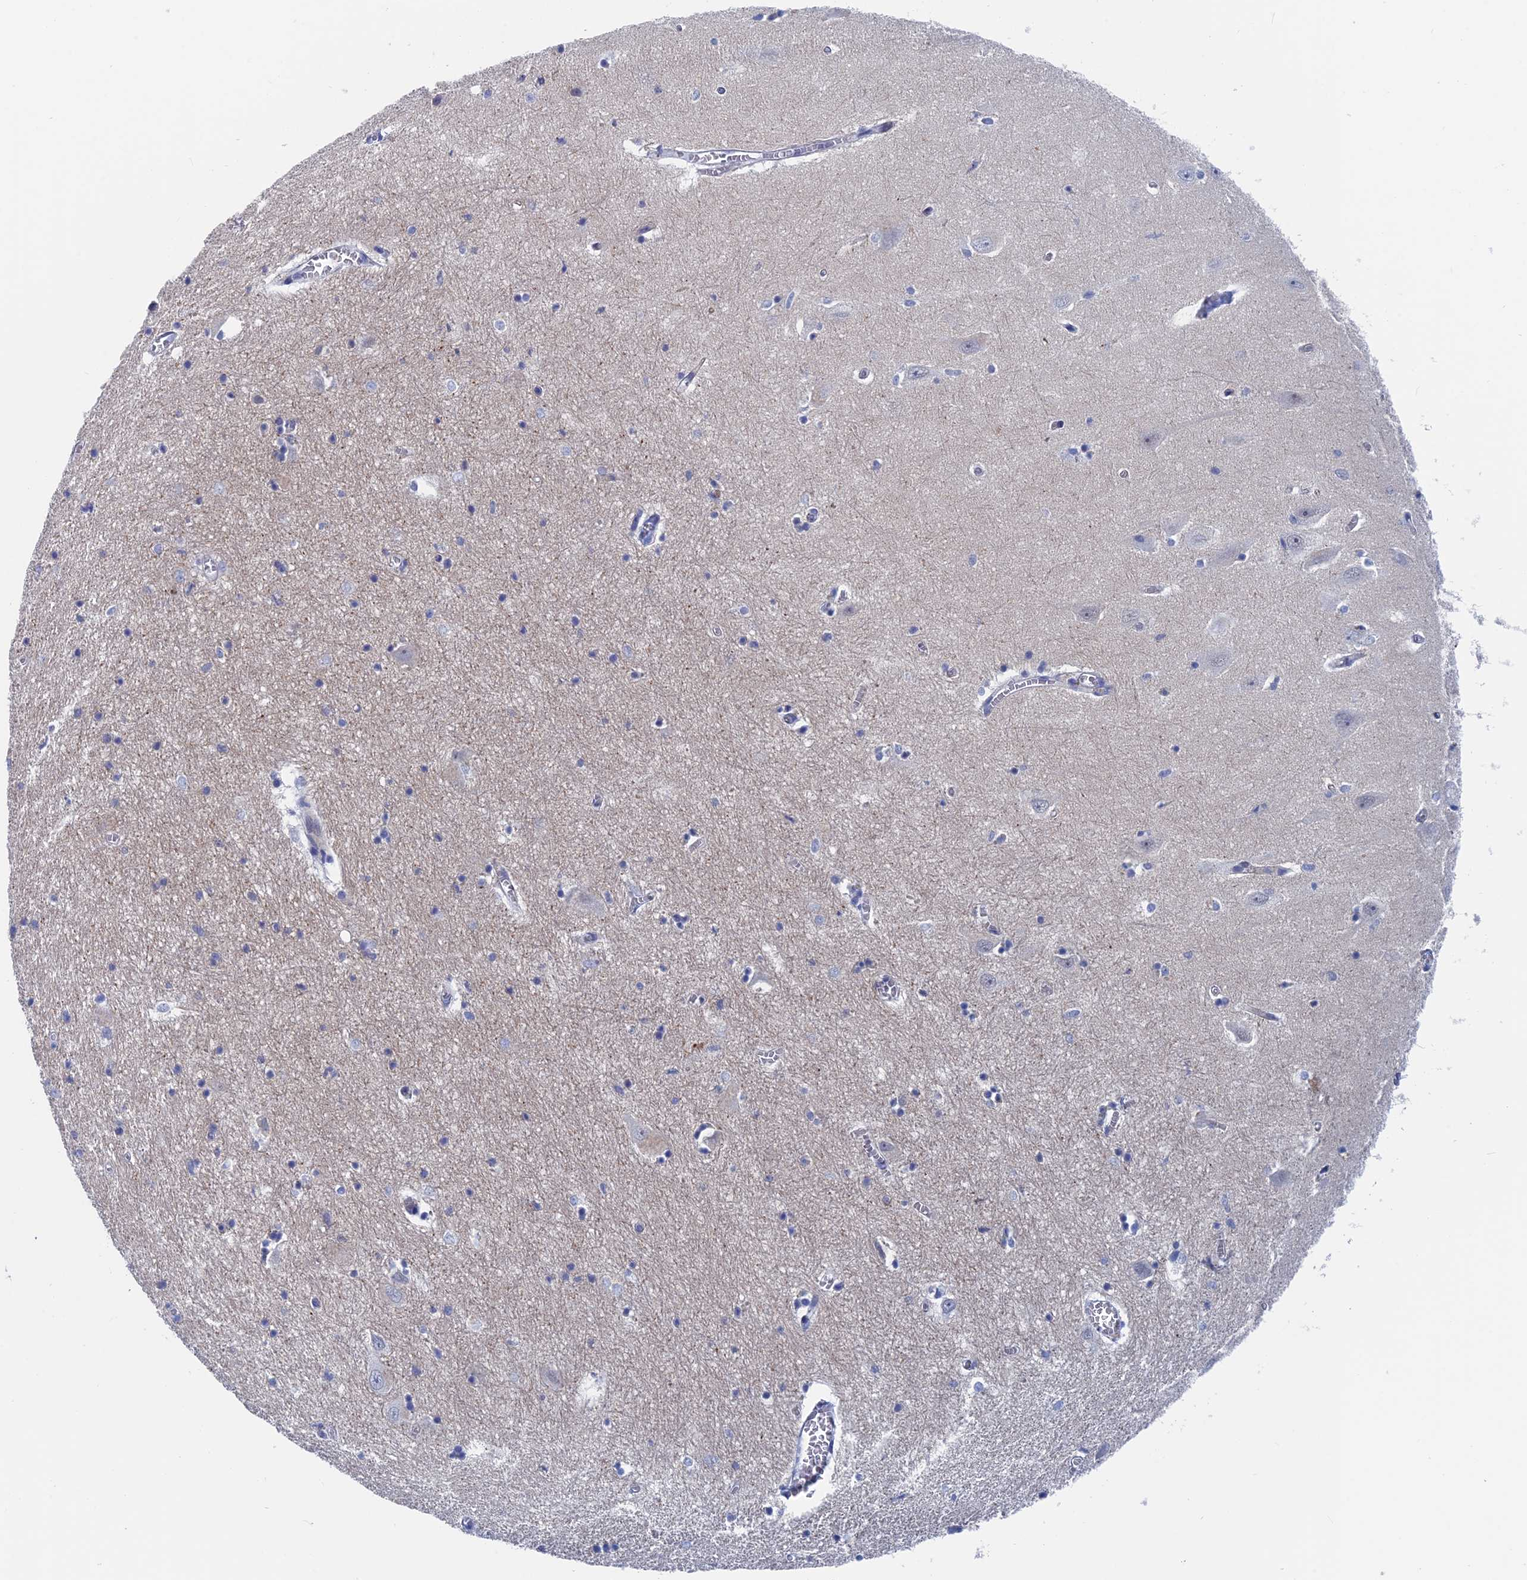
{"staining": {"intensity": "negative", "quantity": "none", "location": "none"}, "tissue": "hippocampus", "cell_type": "Glial cells", "image_type": "normal", "snomed": [{"axis": "morphology", "description": "Normal tissue, NOS"}, {"axis": "topography", "description": "Hippocampus"}], "caption": "An image of hippocampus stained for a protein shows no brown staining in glial cells.", "gene": "MARCHF3", "patient": {"sex": "female", "age": 64}}